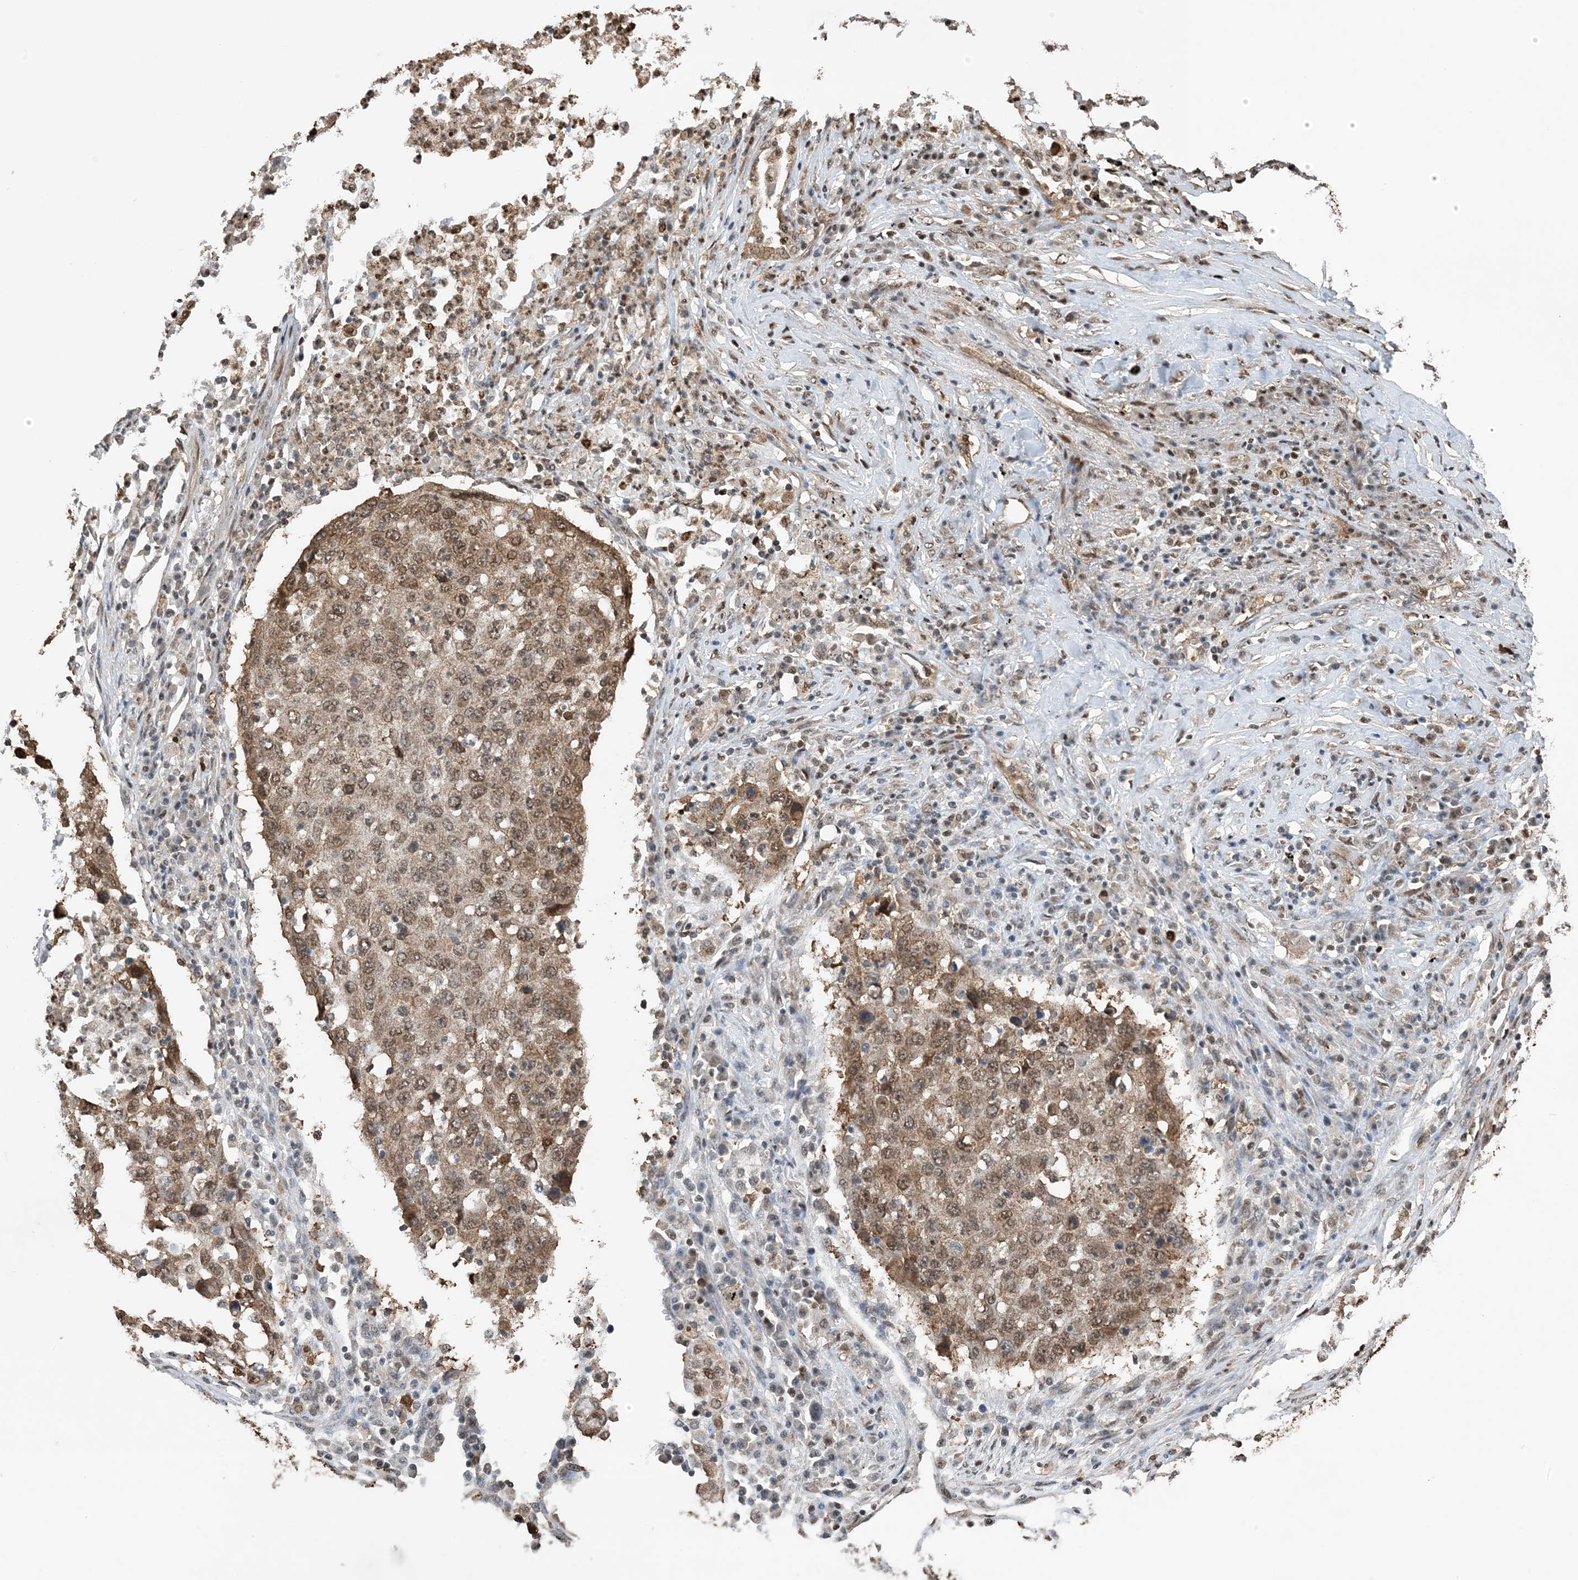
{"staining": {"intensity": "moderate", "quantity": ">75%", "location": "cytoplasmic/membranous,nuclear"}, "tissue": "lung cancer", "cell_type": "Tumor cells", "image_type": "cancer", "snomed": [{"axis": "morphology", "description": "Squamous cell carcinoma, NOS"}, {"axis": "topography", "description": "Lung"}], "caption": "This image displays lung cancer stained with immunohistochemistry (IHC) to label a protein in brown. The cytoplasmic/membranous and nuclear of tumor cells show moderate positivity for the protein. Nuclei are counter-stained blue.", "gene": "HSPA1A", "patient": {"sex": "female", "age": 63}}